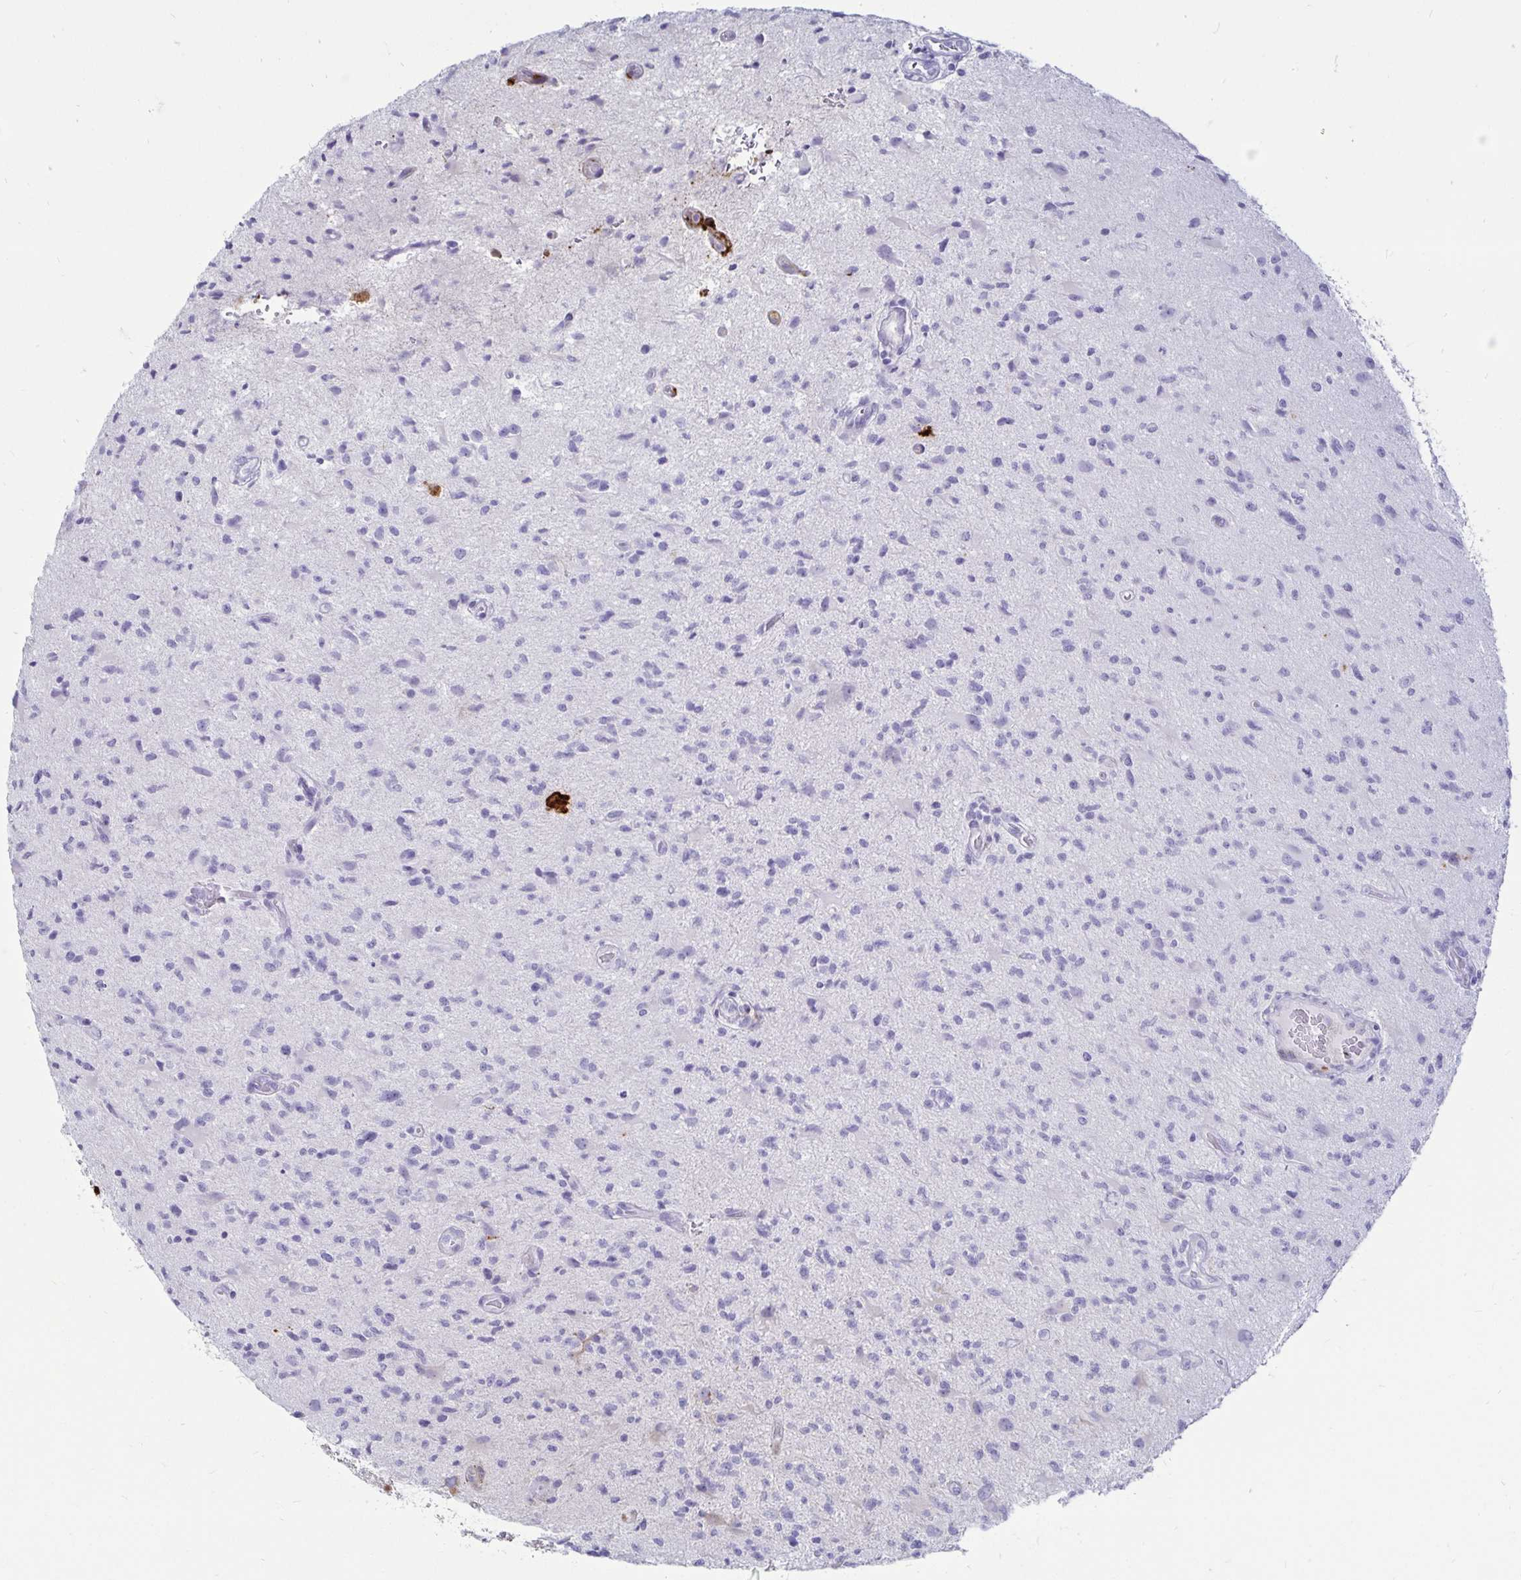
{"staining": {"intensity": "negative", "quantity": "none", "location": "none"}, "tissue": "glioma", "cell_type": "Tumor cells", "image_type": "cancer", "snomed": [{"axis": "morphology", "description": "Glioma, malignant, High grade"}, {"axis": "topography", "description": "Brain"}], "caption": "There is no significant expression in tumor cells of glioma.", "gene": "TIMP1", "patient": {"sex": "male", "age": 67}}